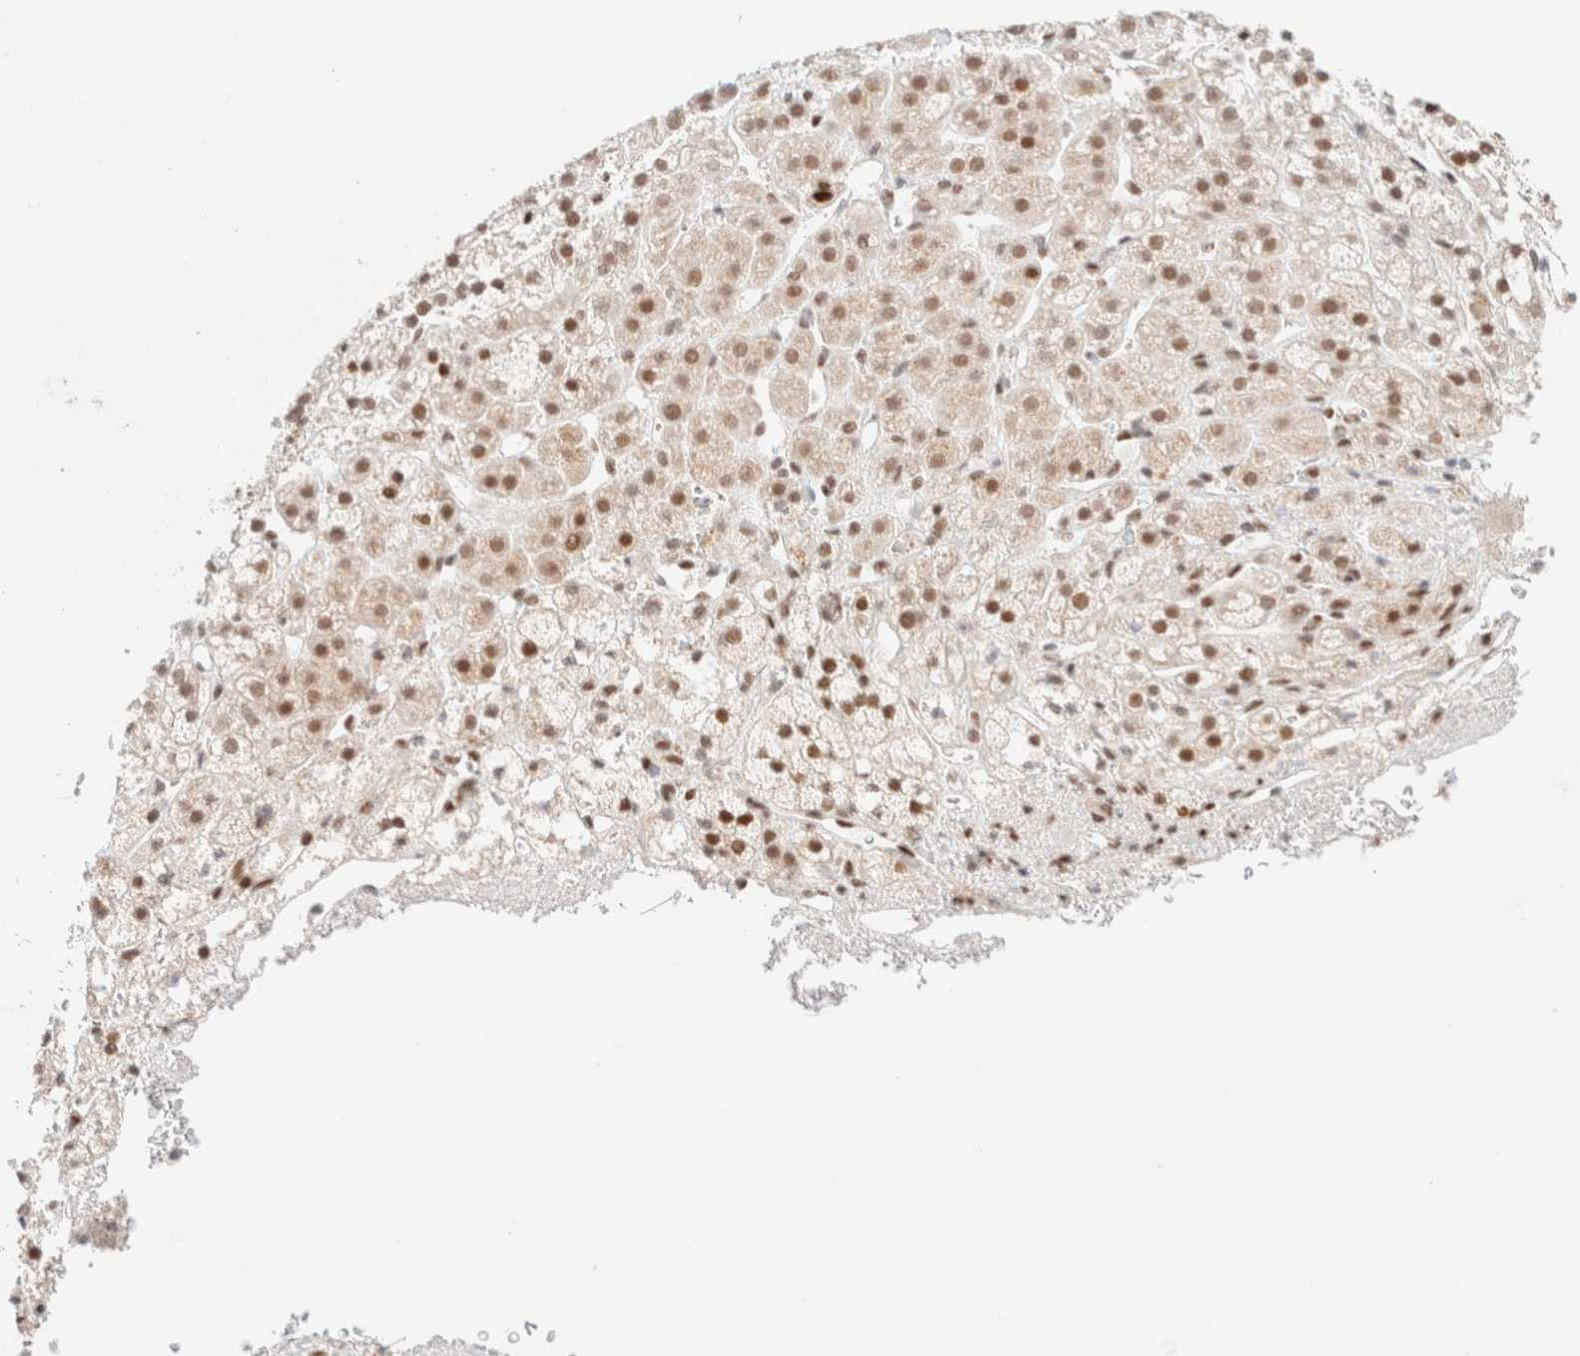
{"staining": {"intensity": "moderate", "quantity": ">75%", "location": "nuclear"}, "tissue": "adrenal gland", "cell_type": "Glandular cells", "image_type": "normal", "snomed": [{"axis": "morphology", "description": "Normal tissue, NOS"}, {"axis": "topography", "description": "Adrenal gland"}], "caption": "Immunohistochemical staining of unremarkable adrenal gland shows medium levels of moderate nuclear expression in about >75% of glandular cells.", "gene": "CIC", "patient": {"sex": "male", "age": 56}}